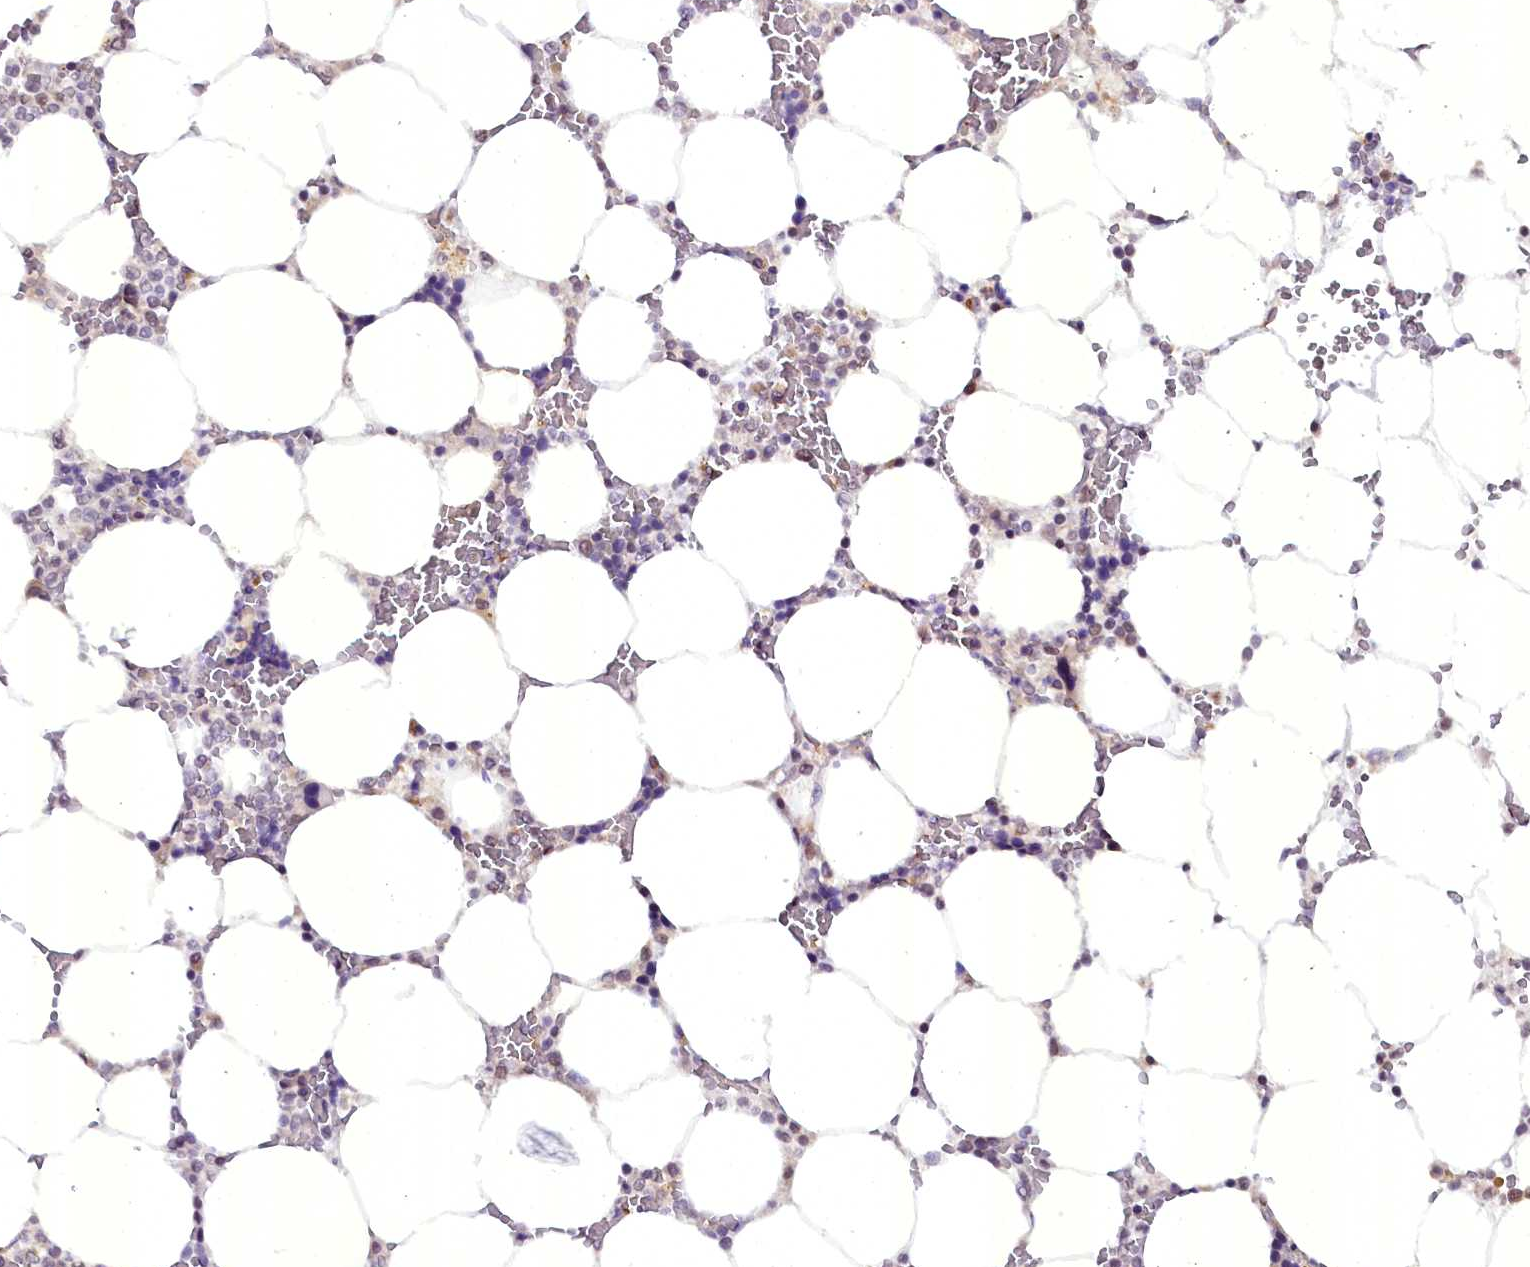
{"staining": {"intensity": "moderate", "quantity": "<25%", "location": "nuclear"}, "tissue": "bone marrow", "cell_type": "Hematopoietic cells", "image_type": "normal", "snomed": [{"axis": "morphology", "description": "Normal tissue, NOS"}, {"axis": "topography", "description": "Bone marrow"}], "caption": "Bone marrow stained with DAB (3,3'-diaminobenzidine) IHC shows low levels of moderate nuclear staining in about <25% of hematopoietic cells. (DAB (3,3'-diaminobenzidine) = brown stain, brightfield microscopy at high magnification).", "gene": "NCBP1", "patient": {"sex": "male", "age": 64}}